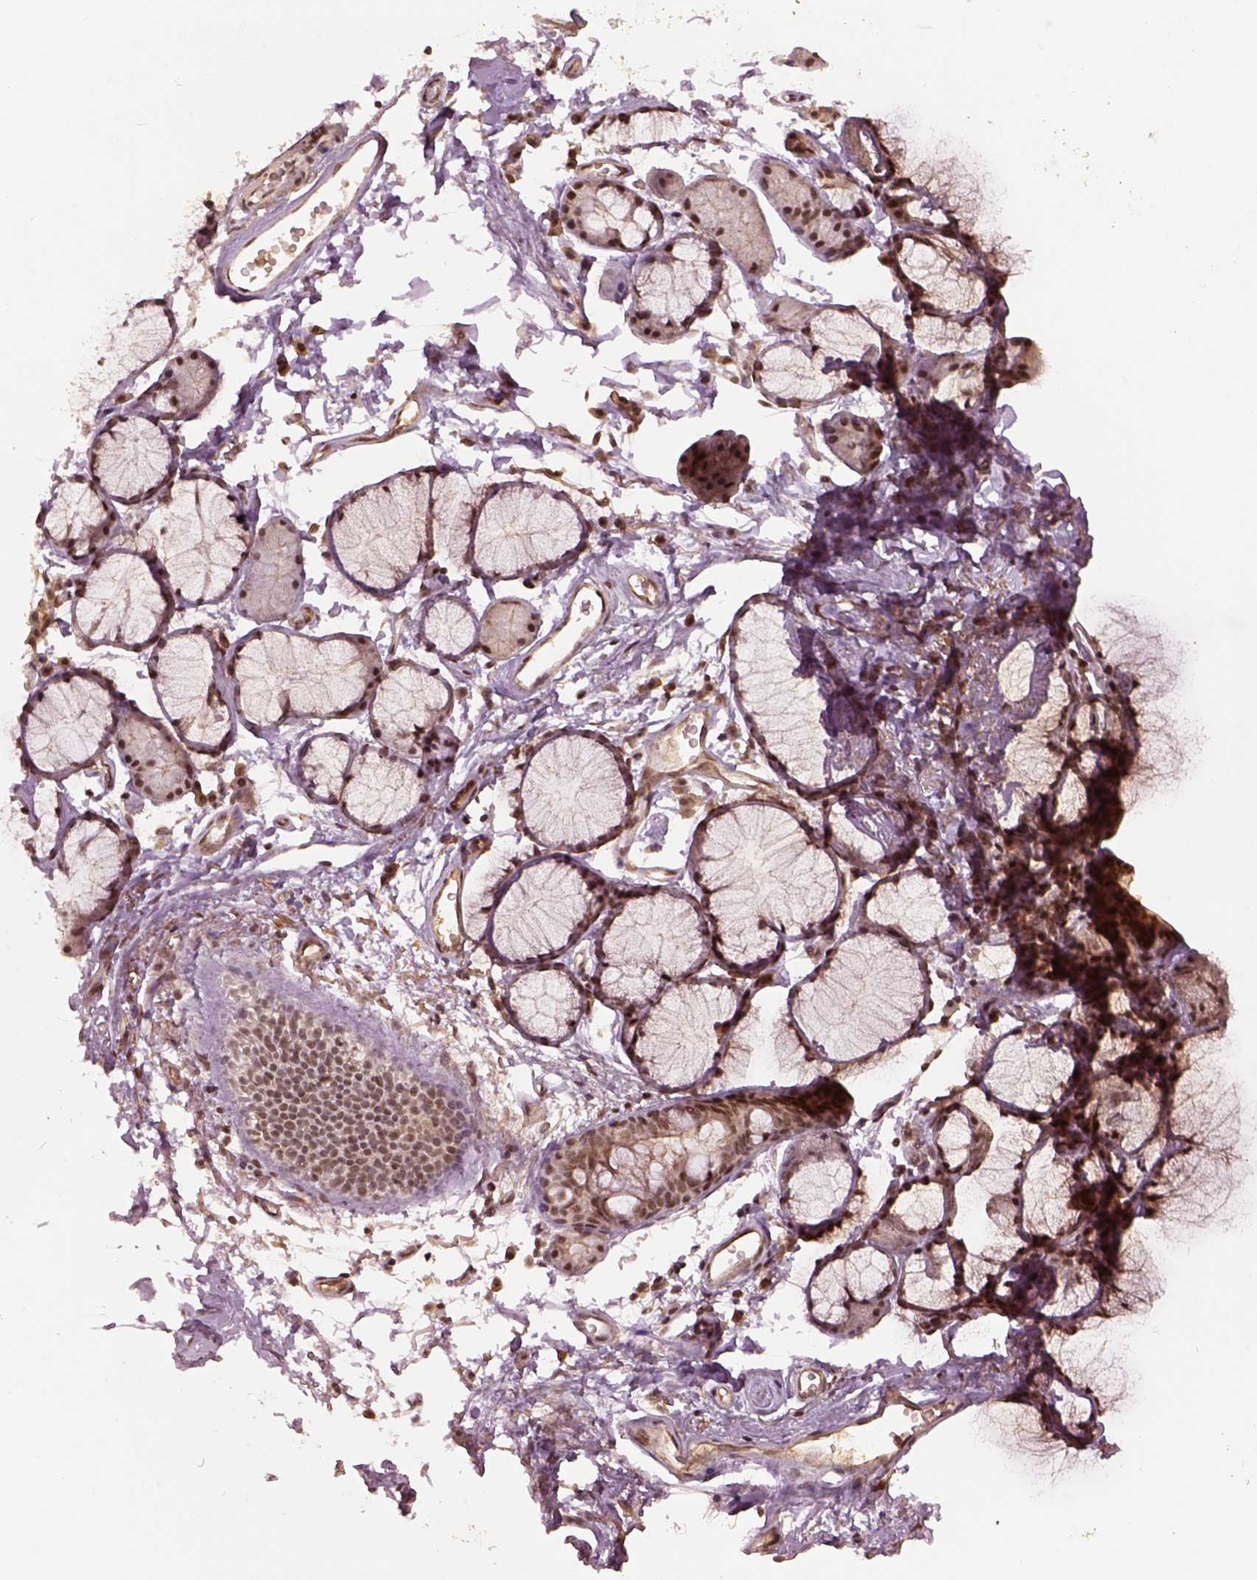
{"staining": {"intensity": "strong", "quantity": ">75%", "location": "nuclear"}, "tissue": "soft tissue", "cell_type": "Fibroblasts", "image_type": "normal", "snomed": [{"axis": "morphology", "description": "Normal tissue, NOS"}, {"axis": "topography", "description": "Cartilage tissue"}, {"axis": "topography", "description": "Bronchus"}], "caption": "Immunohistochemistry (IHC) photomicrograph of normal human soft tissue stained for a protein (brown), which shows high levels of strong nuclear staining in about >75% of fibroblasts.", "gene": "BRD9", "patient": {"sex": "female", "age": 79}}